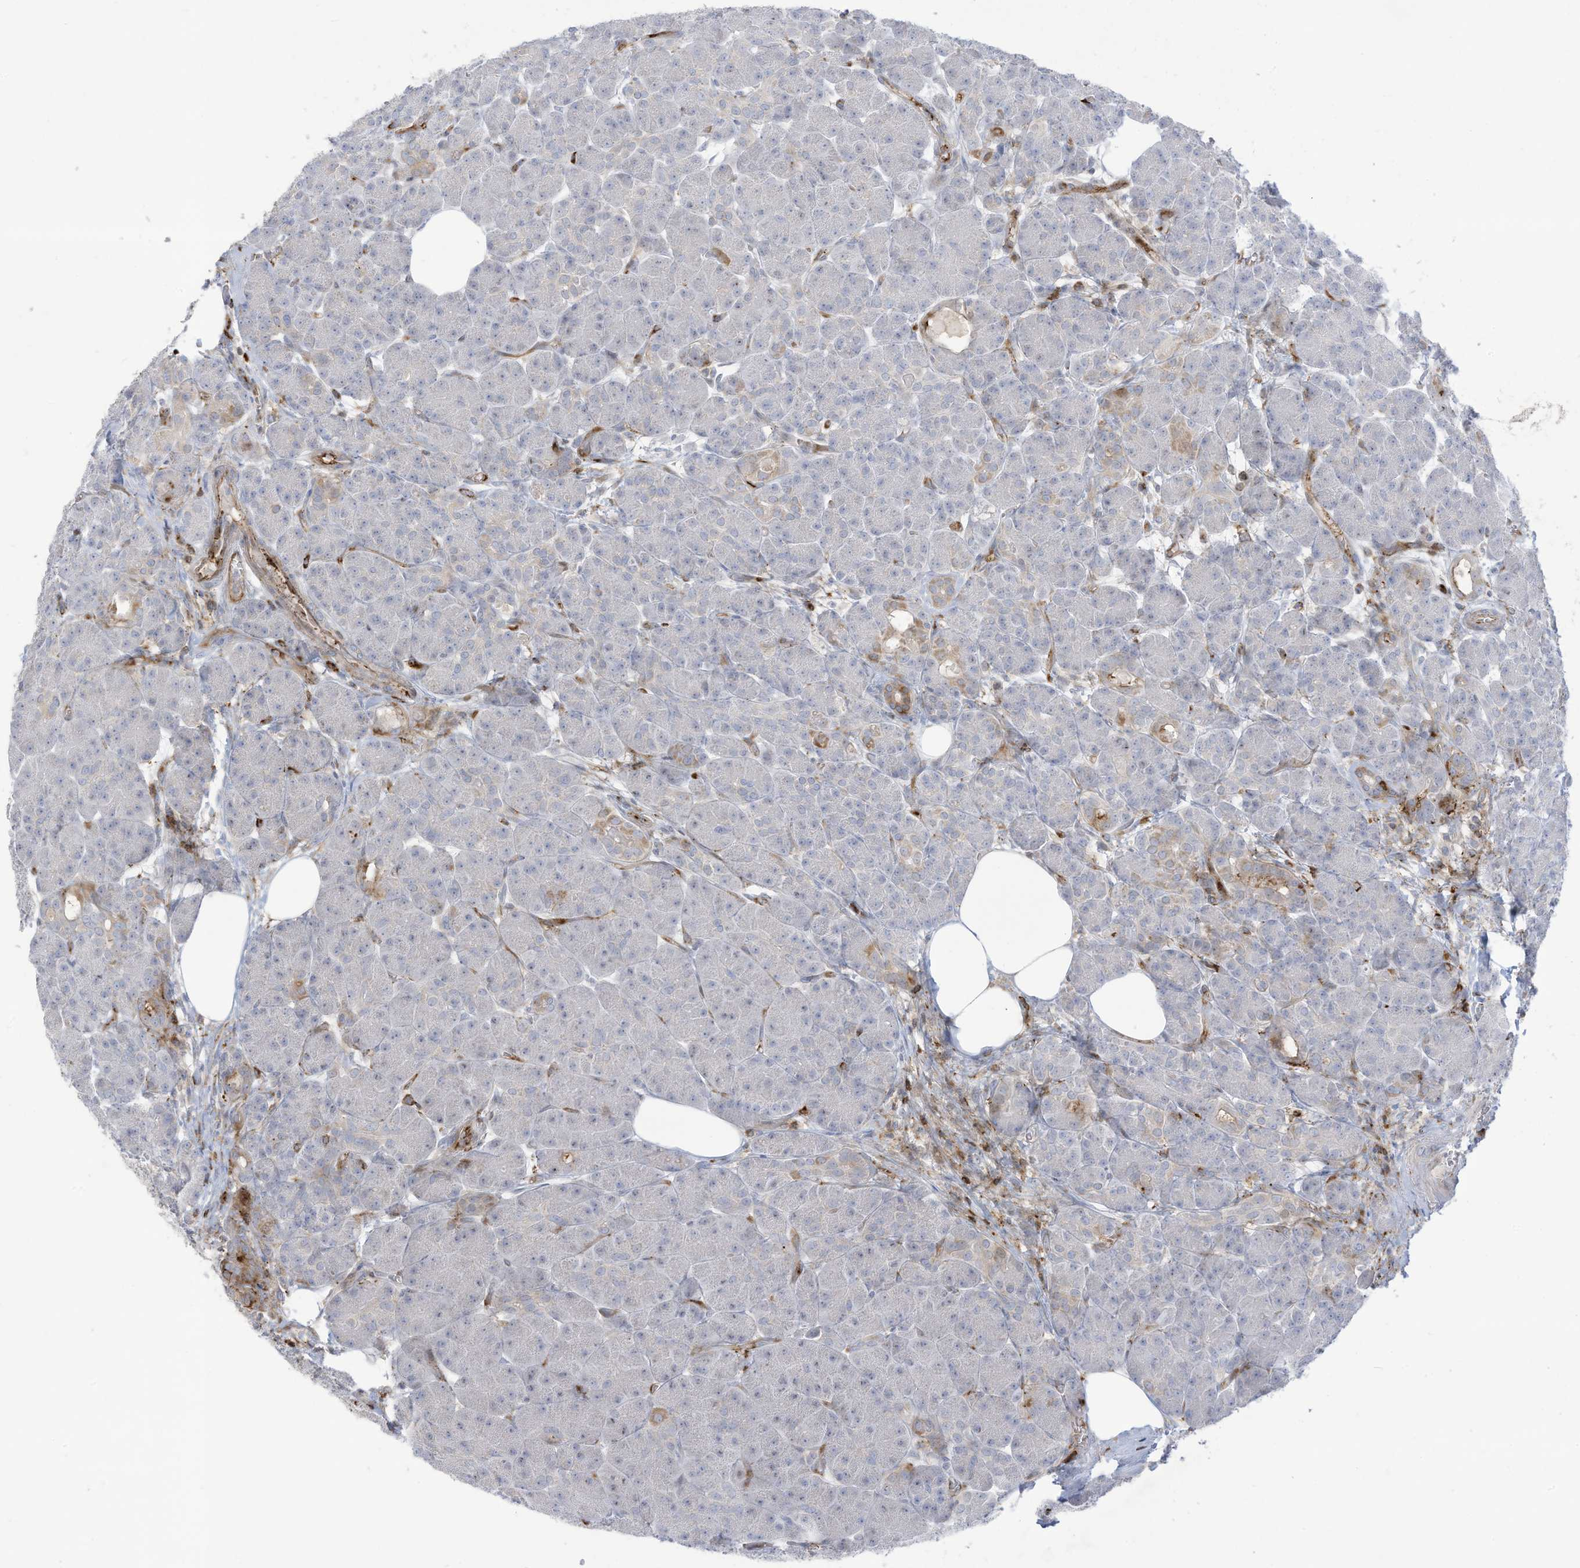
{"staining": {"intensity": "moderate", "quantity": "<25%", "location": "cytoplasmic/membranous"}, "tissue": "pancreas", "cell_type": "Exocrine glandular cells", "image_type": "normal", "snomed": [{"axis": "morphology", "description": "Normal tissue, NOS"}, {"axis": "topography", "description": "Pancreas"}], "caption": "DAB (3,3'-diaminobenzidine) immunohistochemical staining of benign human pancreas shows moderate cytoplasmic/membranous protein expression in about <25% of exocrine glandular cells. Using DAB (3,3'-diaminobenzidine) (brown) and hematoxylin (blue) stains, captured at high magnification using brightfield microscopy.", "gene": "THNSL2", "patient": {"sex": "male", "age": 63}}